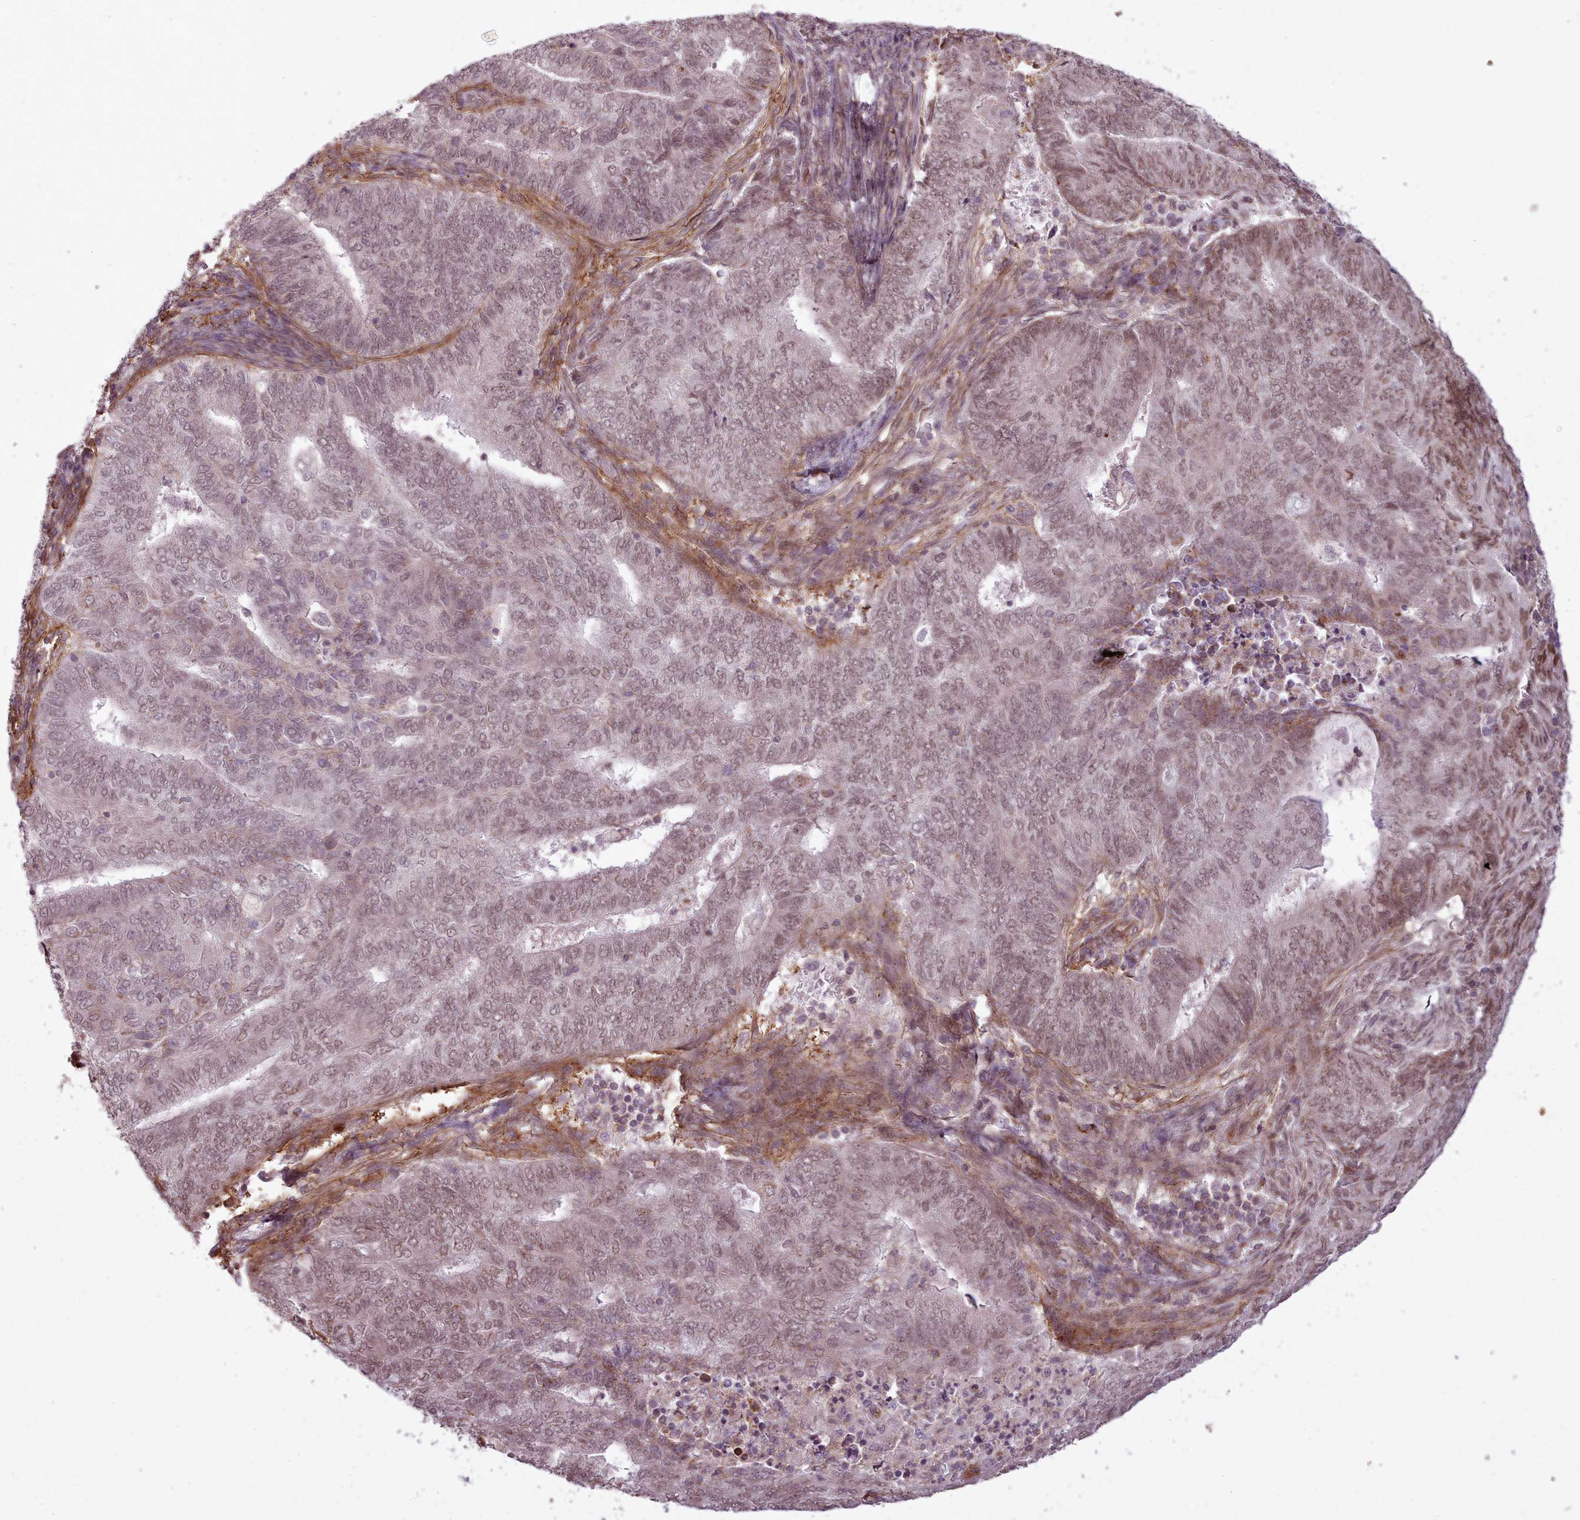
{"staining": {"intensity": "weak", "quantity": "25%-75%", "location": "nuclear"}, "tissue": "endometrial cancer", "cell_type": "Tumor cells", "image_type": "cancer", "snomed": [{"axis": "morphology", "description": "Adenocarcinoma, NOS"}, {"axis": "topography", "description": "Endometrium"}], "caption": "Endometrial cancer (adenocarcinoma) stained for a protein (brown) shows weak nuclear positive staining in approximately 25%-75% of tumor cells.", "gene": "ZMYM4", "patient": {"sex": "female", "age": 62}}